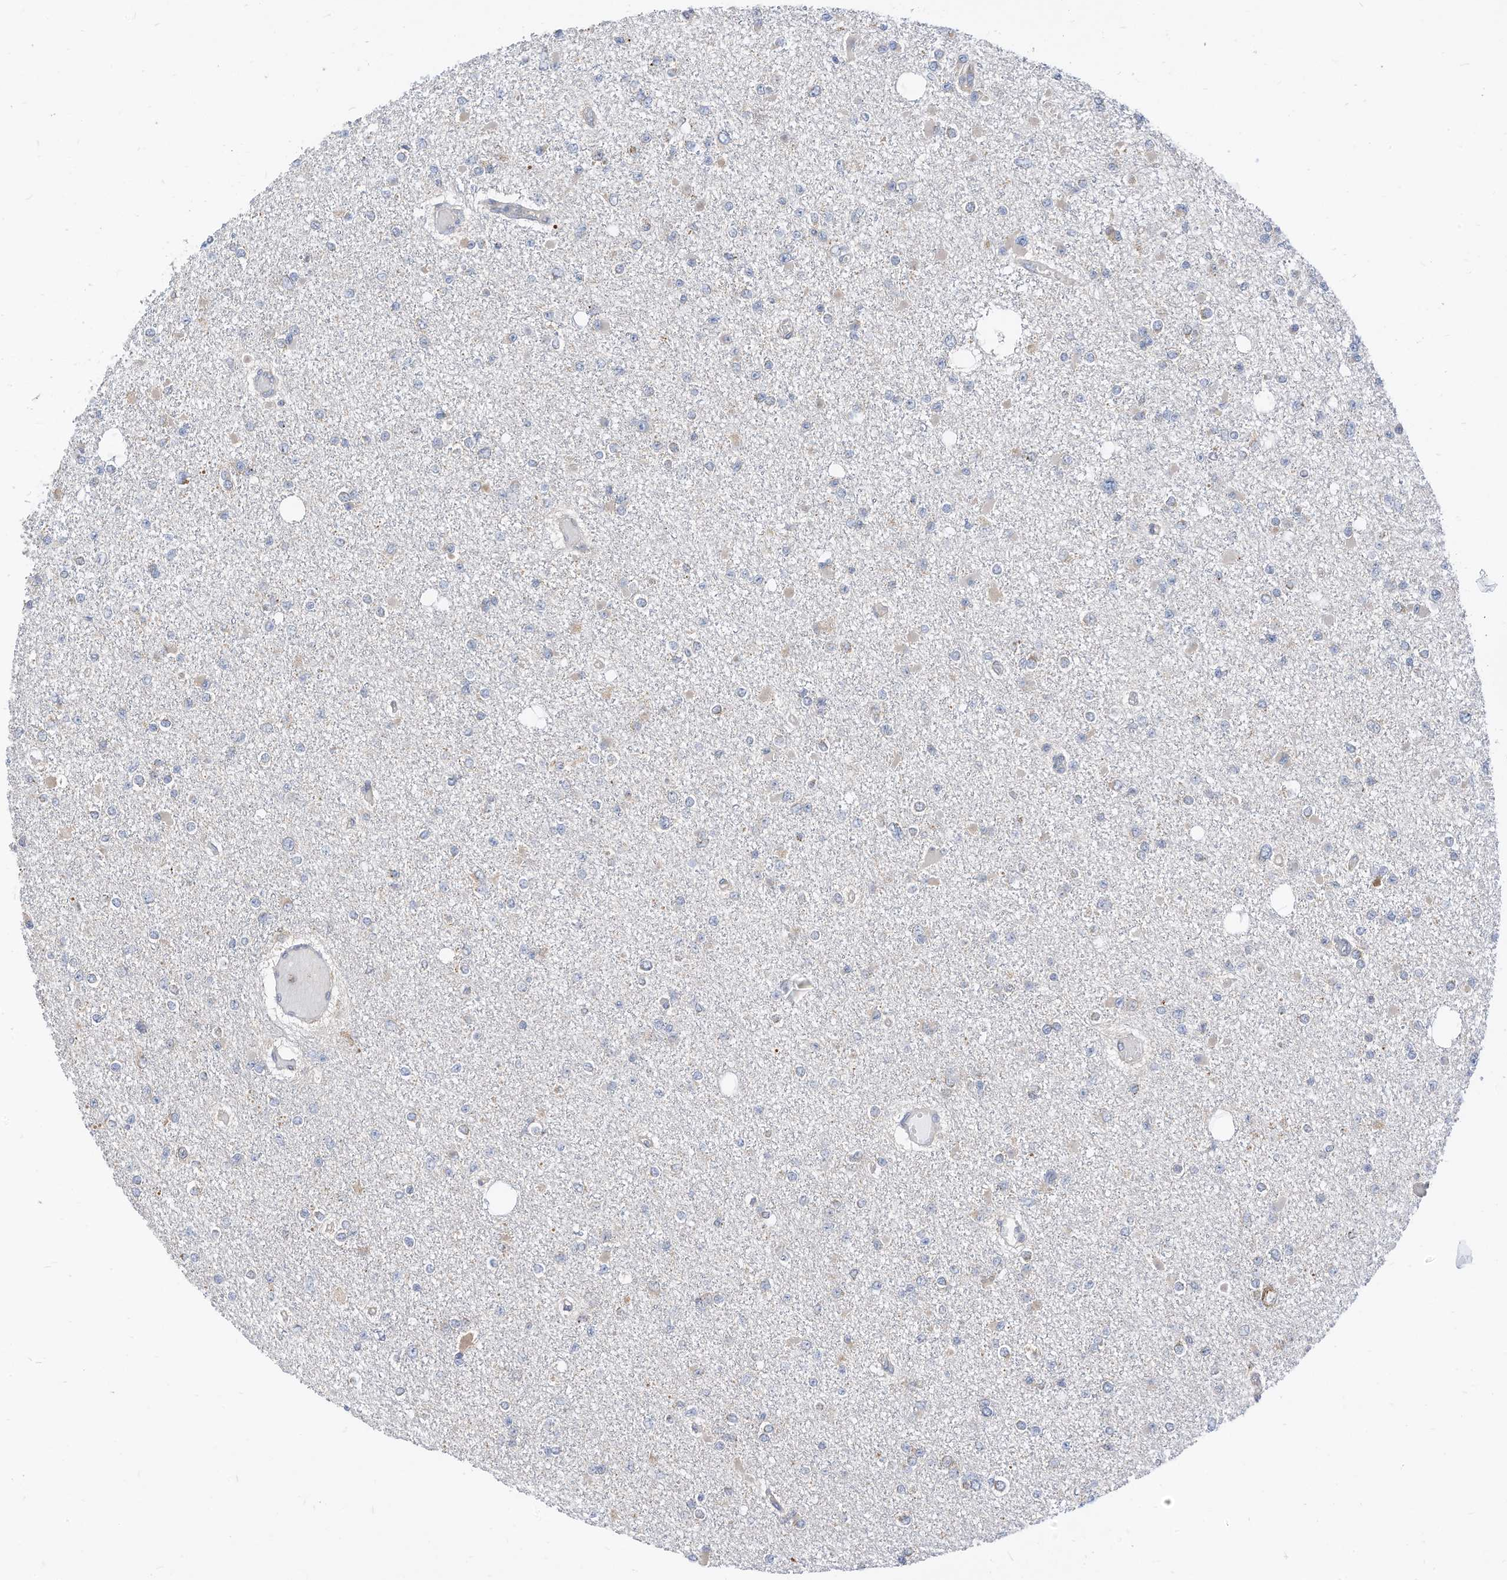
{"staining": {"intensity": "negative", "quantity": "none", "location": "none"}, "tissue": "glioma", "cell_type": "Tumor cells", "image_type": "cancer", "snomed": [{"axis": "morphology", "description": "Glioma, malignant, Low grade"}, {"axis": "topography", "description": "Brain"}], "caption": "DAB immunohistochemical staining of low-grade glioma (malignant) reveals no significant positivity in tumor cells. Brightfield microscopy of immunohistochemistry (IHC) stained with DAB (3,3'-diaminobenzidine) (brown) and hematoxylin (blue), captured at high magnification.", "gene": "METTL6", "patient": {"sex": "female", "age": 22}}